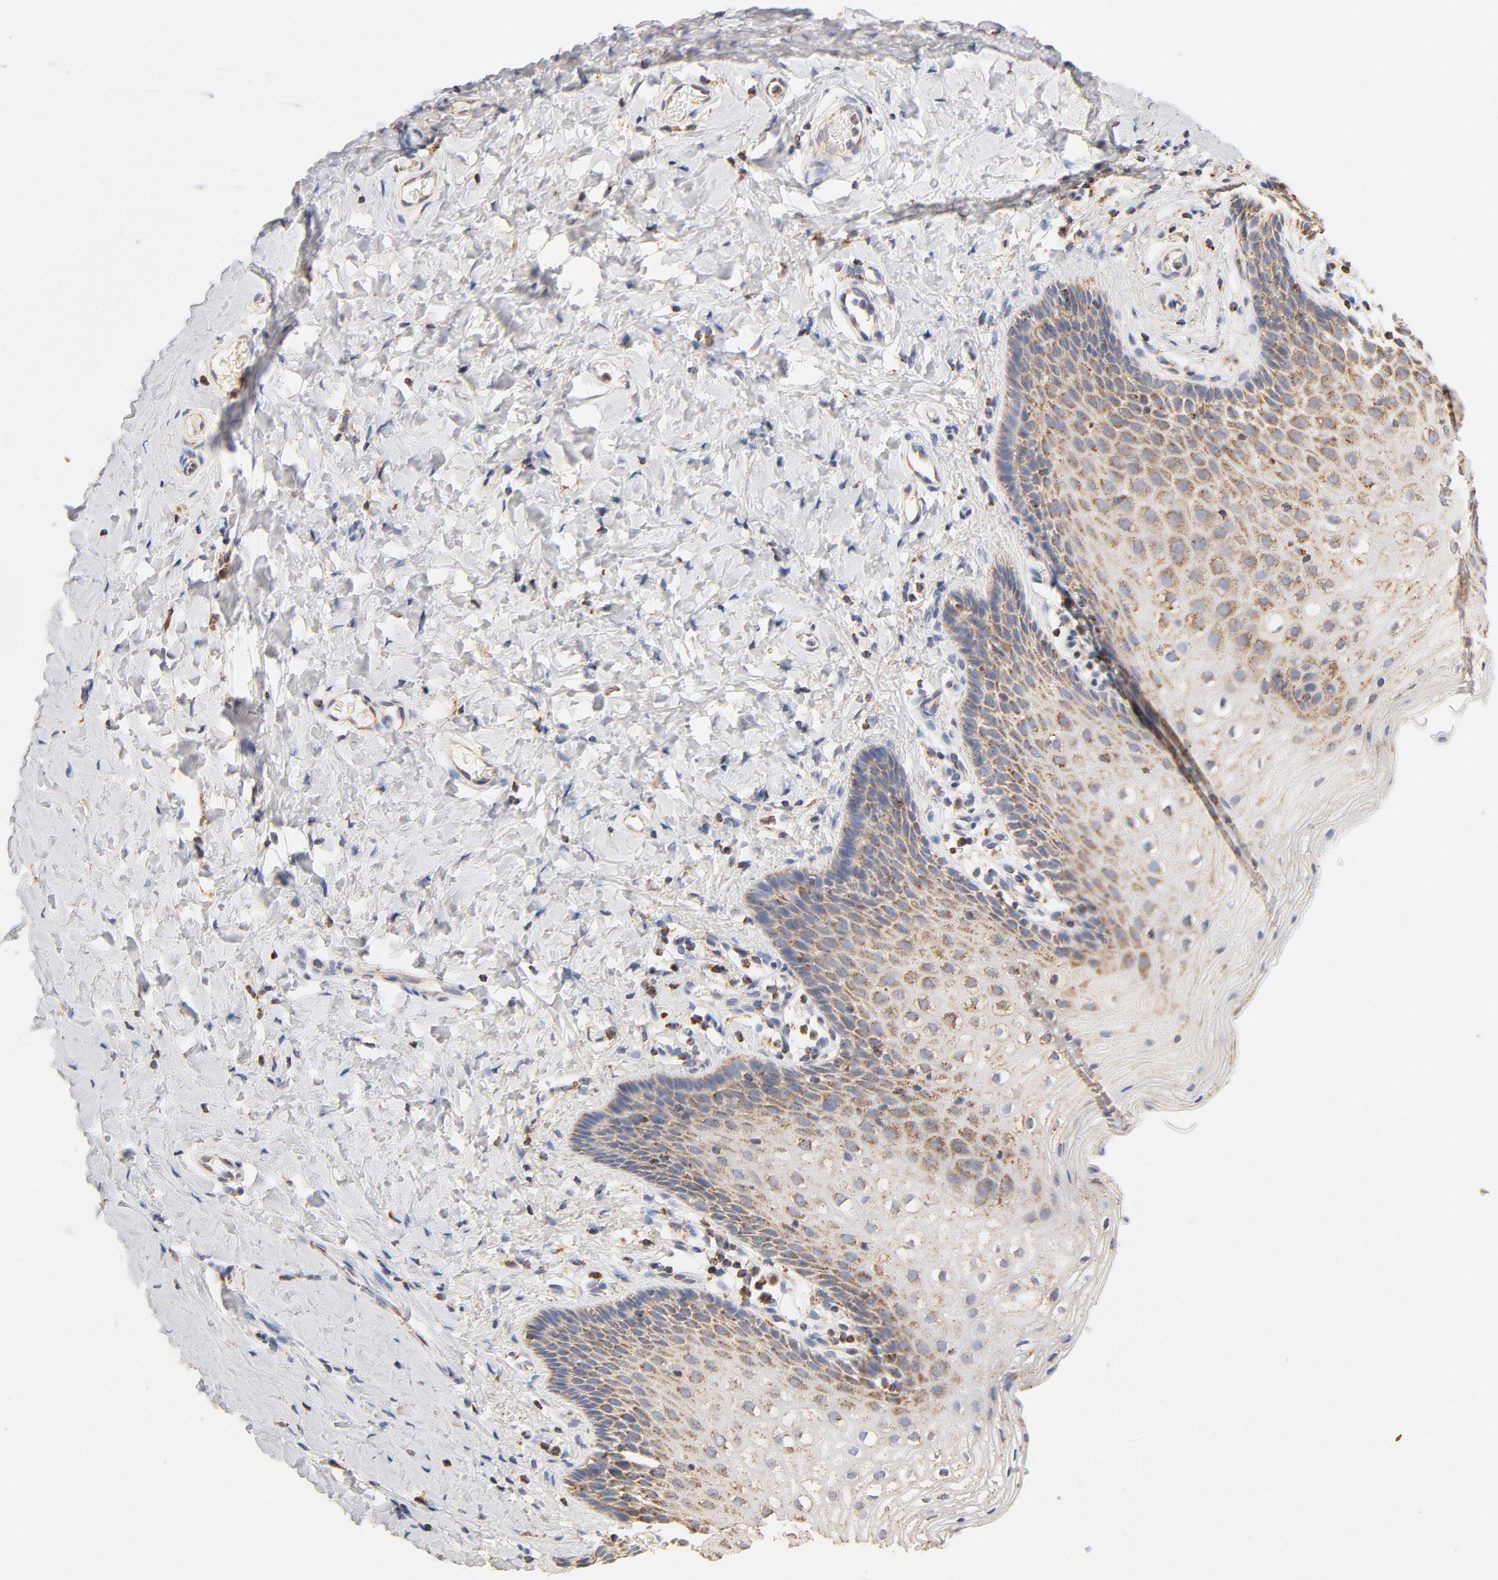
{"staining": {"intensity": "moderate", "quantity": ">75%", "location": "cytoplasmic/membranous"}, "tissue": "vagina", "cell_type": "Squamous epithelial cells", "image_type": "normal", "snomed": [{"axis": "morphology", "description": "Normal tissue, NOS"}, {"axis": "topography", "description": "Vagina"}], "caption": "Immunohistochemistry (IHC) photomicrograph of unremarkable vagina stained for a protein (brown), which displays medium levels of moderate cytoplasmic/membranous expression in approximately >75% of squamous epithelial cells.", "gene": "COX4I1", "patient": {"sex": "female", "age": 55}}